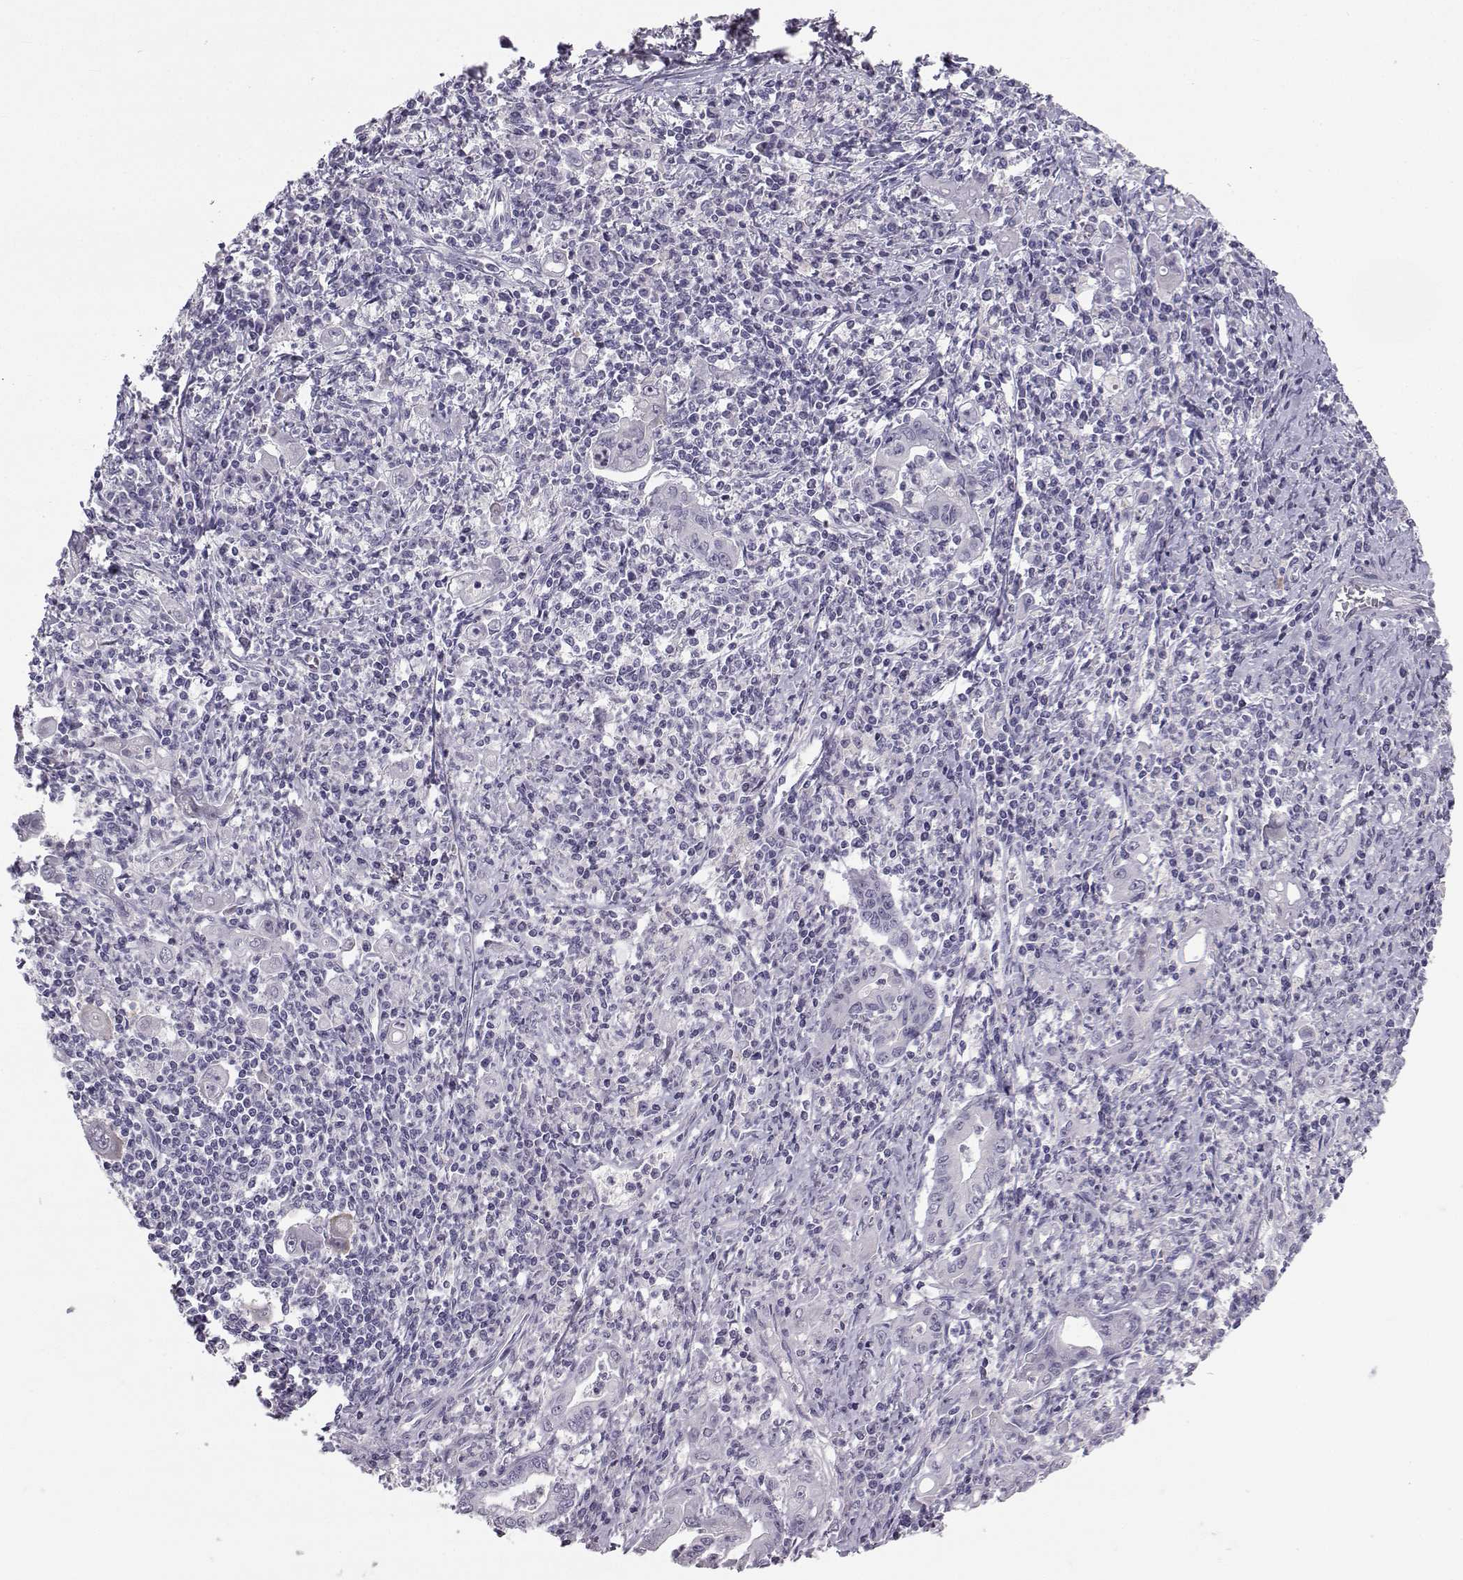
{"staining": {"intensity": "negative", "quantity": "none", "location": "none"}, "tissue": "stomach cancer", "cell_type": "Tumor cells", "image_type": "cancer", "snomed": [{"axis": "morphology", "description": "Adenocarcinoma, NOS"}, {"axis": "topography", "description": "Stomach, upper"}], "caption": "This is an IHC photomicrograph of adenocarcinoma (stomach). There is no staining in tumor cells.", "gene": "SYCE1", "patient": {"sex": "female", "age": 79}}